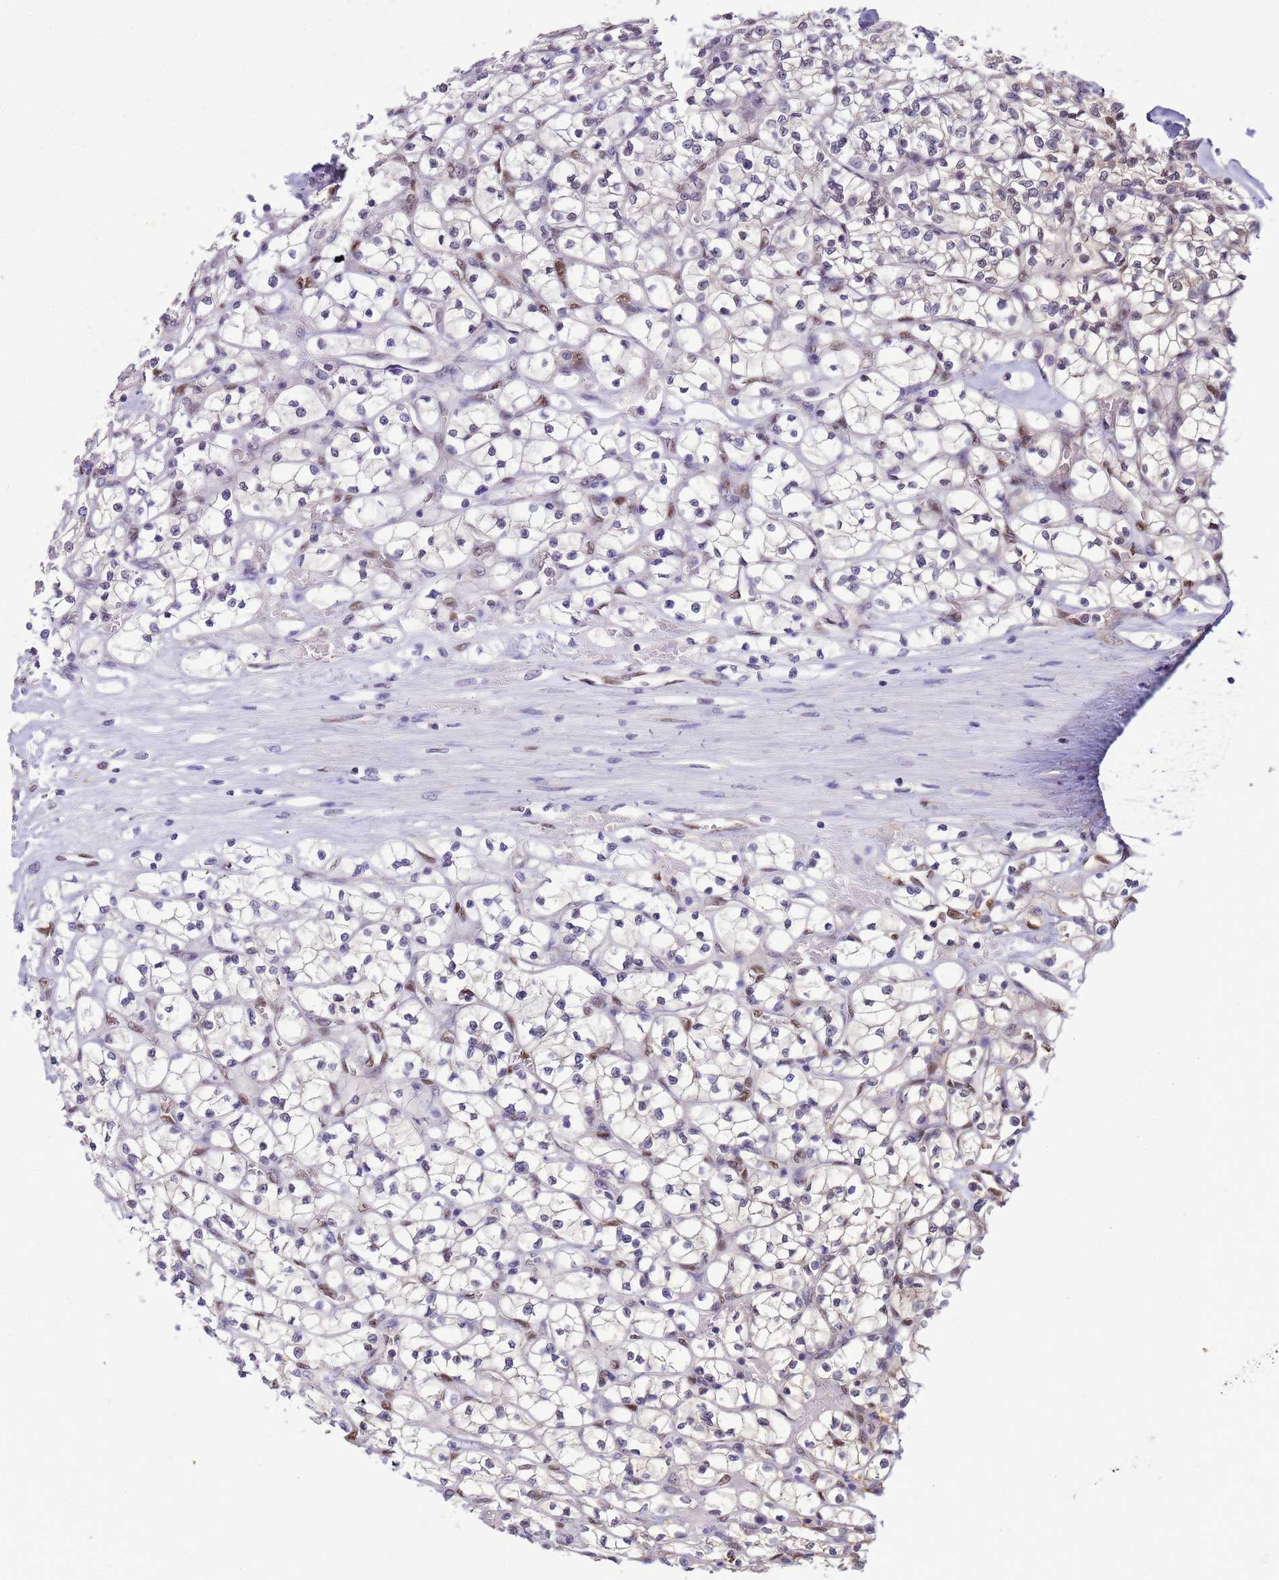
{"staining": {"intensity": "weak", "quantity": "25%-75%", "location": "nuclear"}, "tissue": "renal cancer", "cell_type": "Tumor cells", "image_type": "cancer", "snomed": [{"axis": "morphology", "description": "Adenocarcinoma, NOS"}, {"axis": "topography", "description": "Kidney"}], "caption": "Weak nuclear protein positivity is identified in approximately 25%-75% of tumor cells in renal cancer.", "gene": "DDI2", "patient": {"sex": "female", "age": 64}}